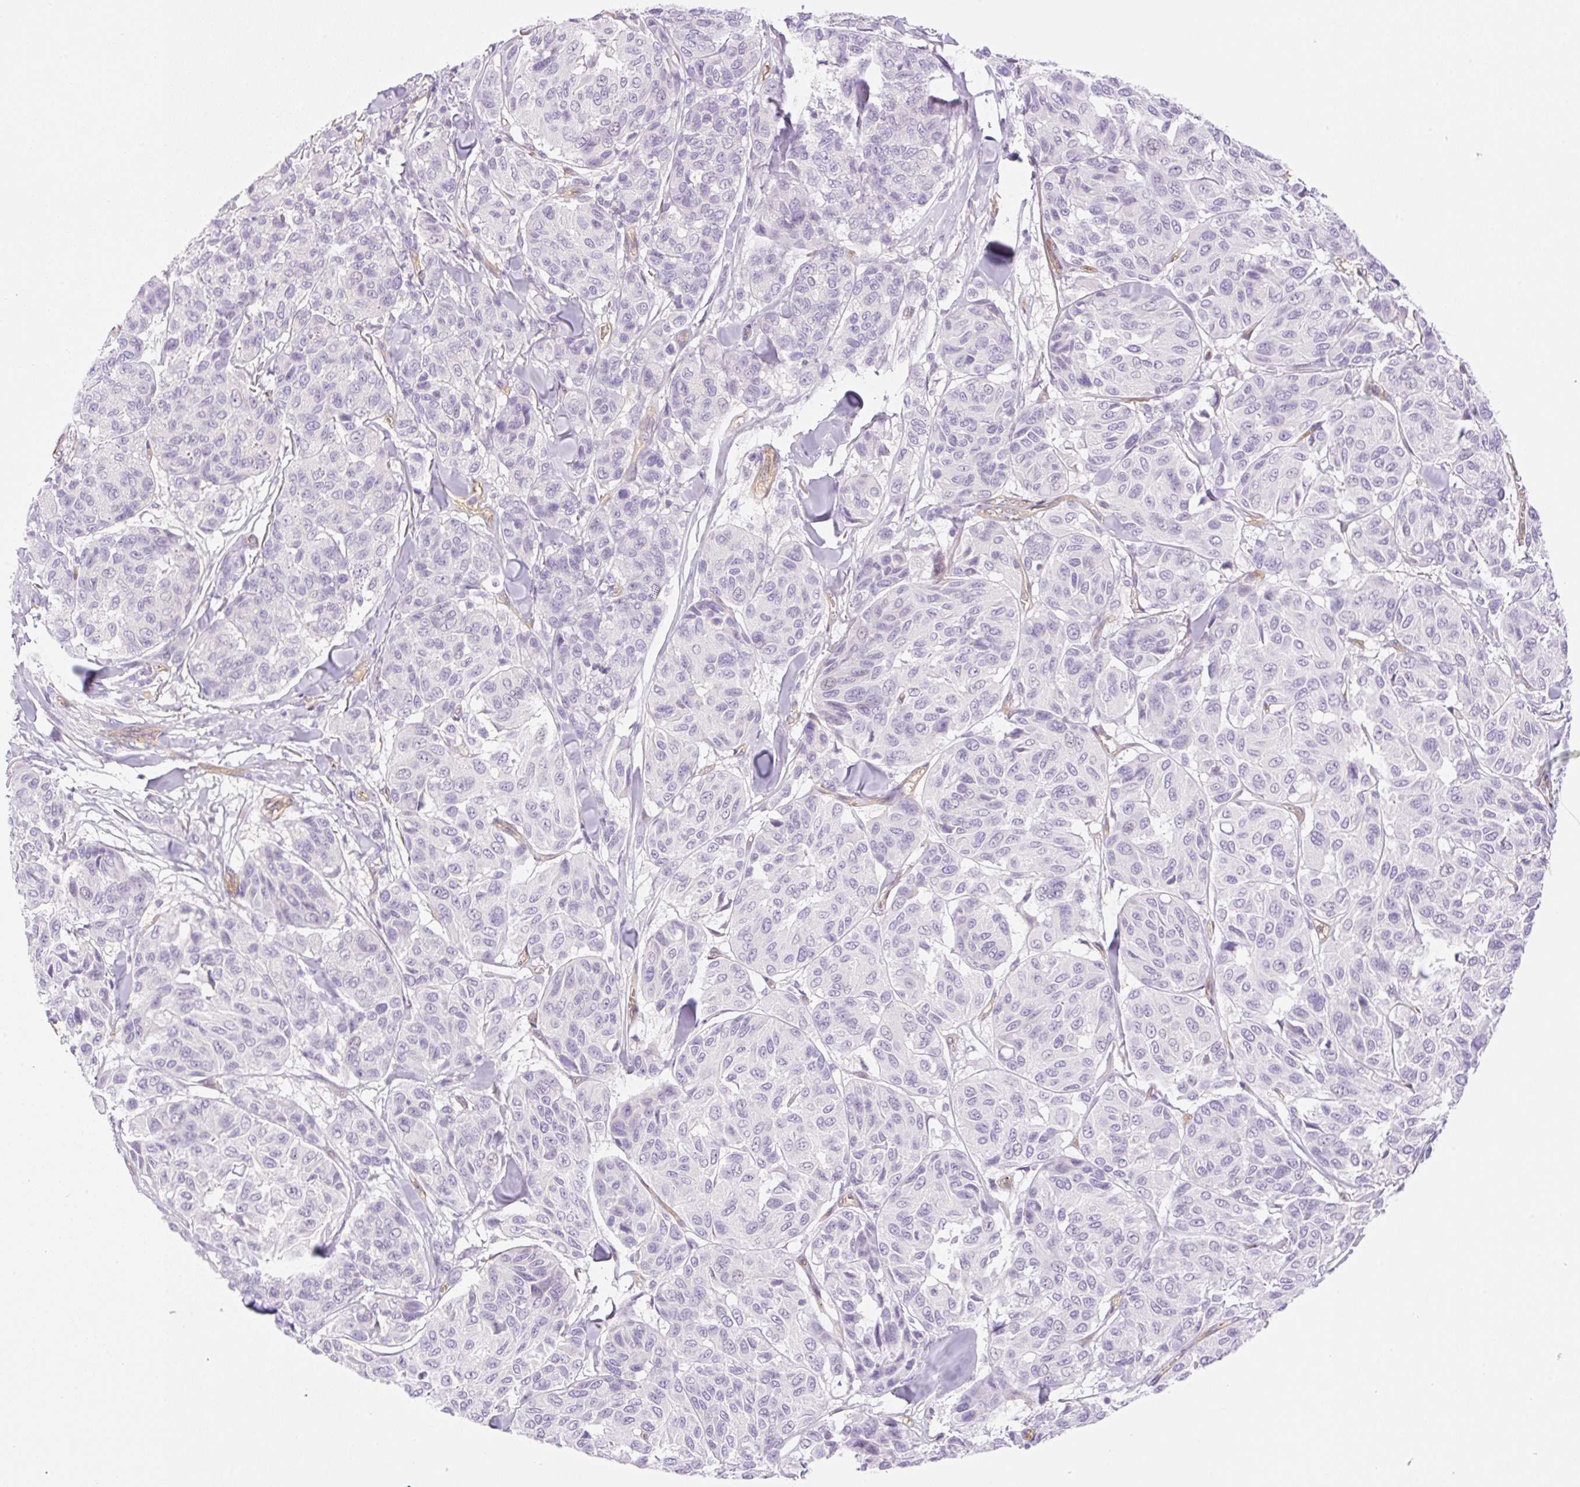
{"staining": {"intensity": "negative", "quantity": "none", "location": "none"}, "tissue": "melanoma", "cell_type": "Tumor cells", "image_type": "cancer", "snomed": [{"axis": "morphology", "description": "Malignant melanoma, NOS"}, {"axis": "topography", "description": "Skin"}], "caption": "An immunohistochemistry photomicrograph of melanoma is shown. There is no staining in tumor cells of melanoma.", "gene": "EHD3", "patient": {"sex": "female", "age": 66}}